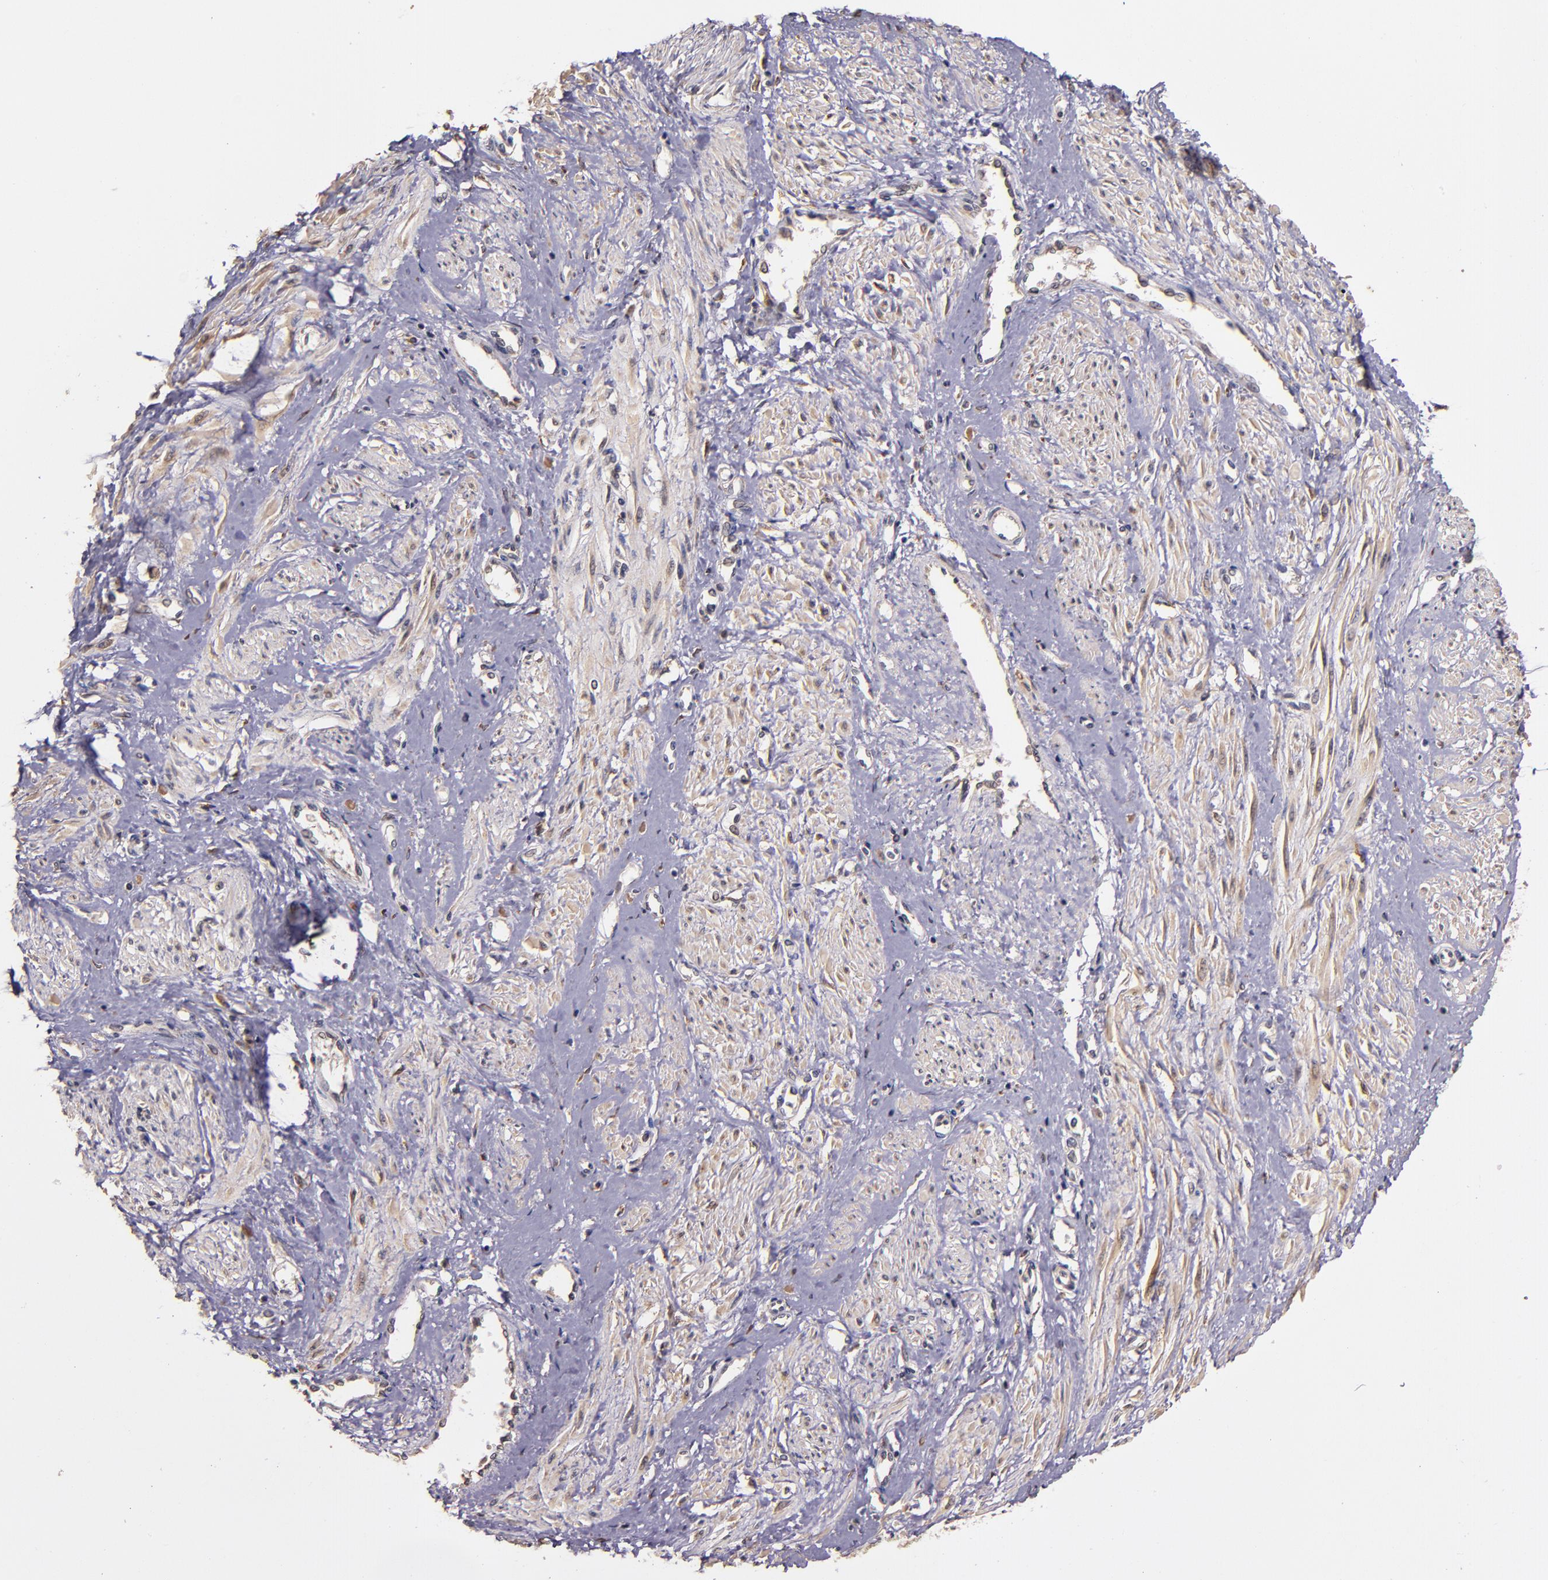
{"staining": {"intensity": "weak", "quantity": ">75%", "location": "cytoplasmic/membranous,nuclear"}, "tissue": "smooth muscle", "cell_type": "Smooth muscle cells", "image_type": "normal", "snomed": [{"axis": "morphology", "description": "Normal tissue, NOS"}, {"axis": "topography", "description": "Smooth muscle"}, {"axis": "topography", "description": "Uterus"}], "caption": "Human smooth muscle stained with a brown dye displays weak cytoplasmic/membranous,nuclear positive expression in about >75% of smooth muscle cells.", "gene": "PRAF2", "patient": {"sex": "female", "age": 39}}